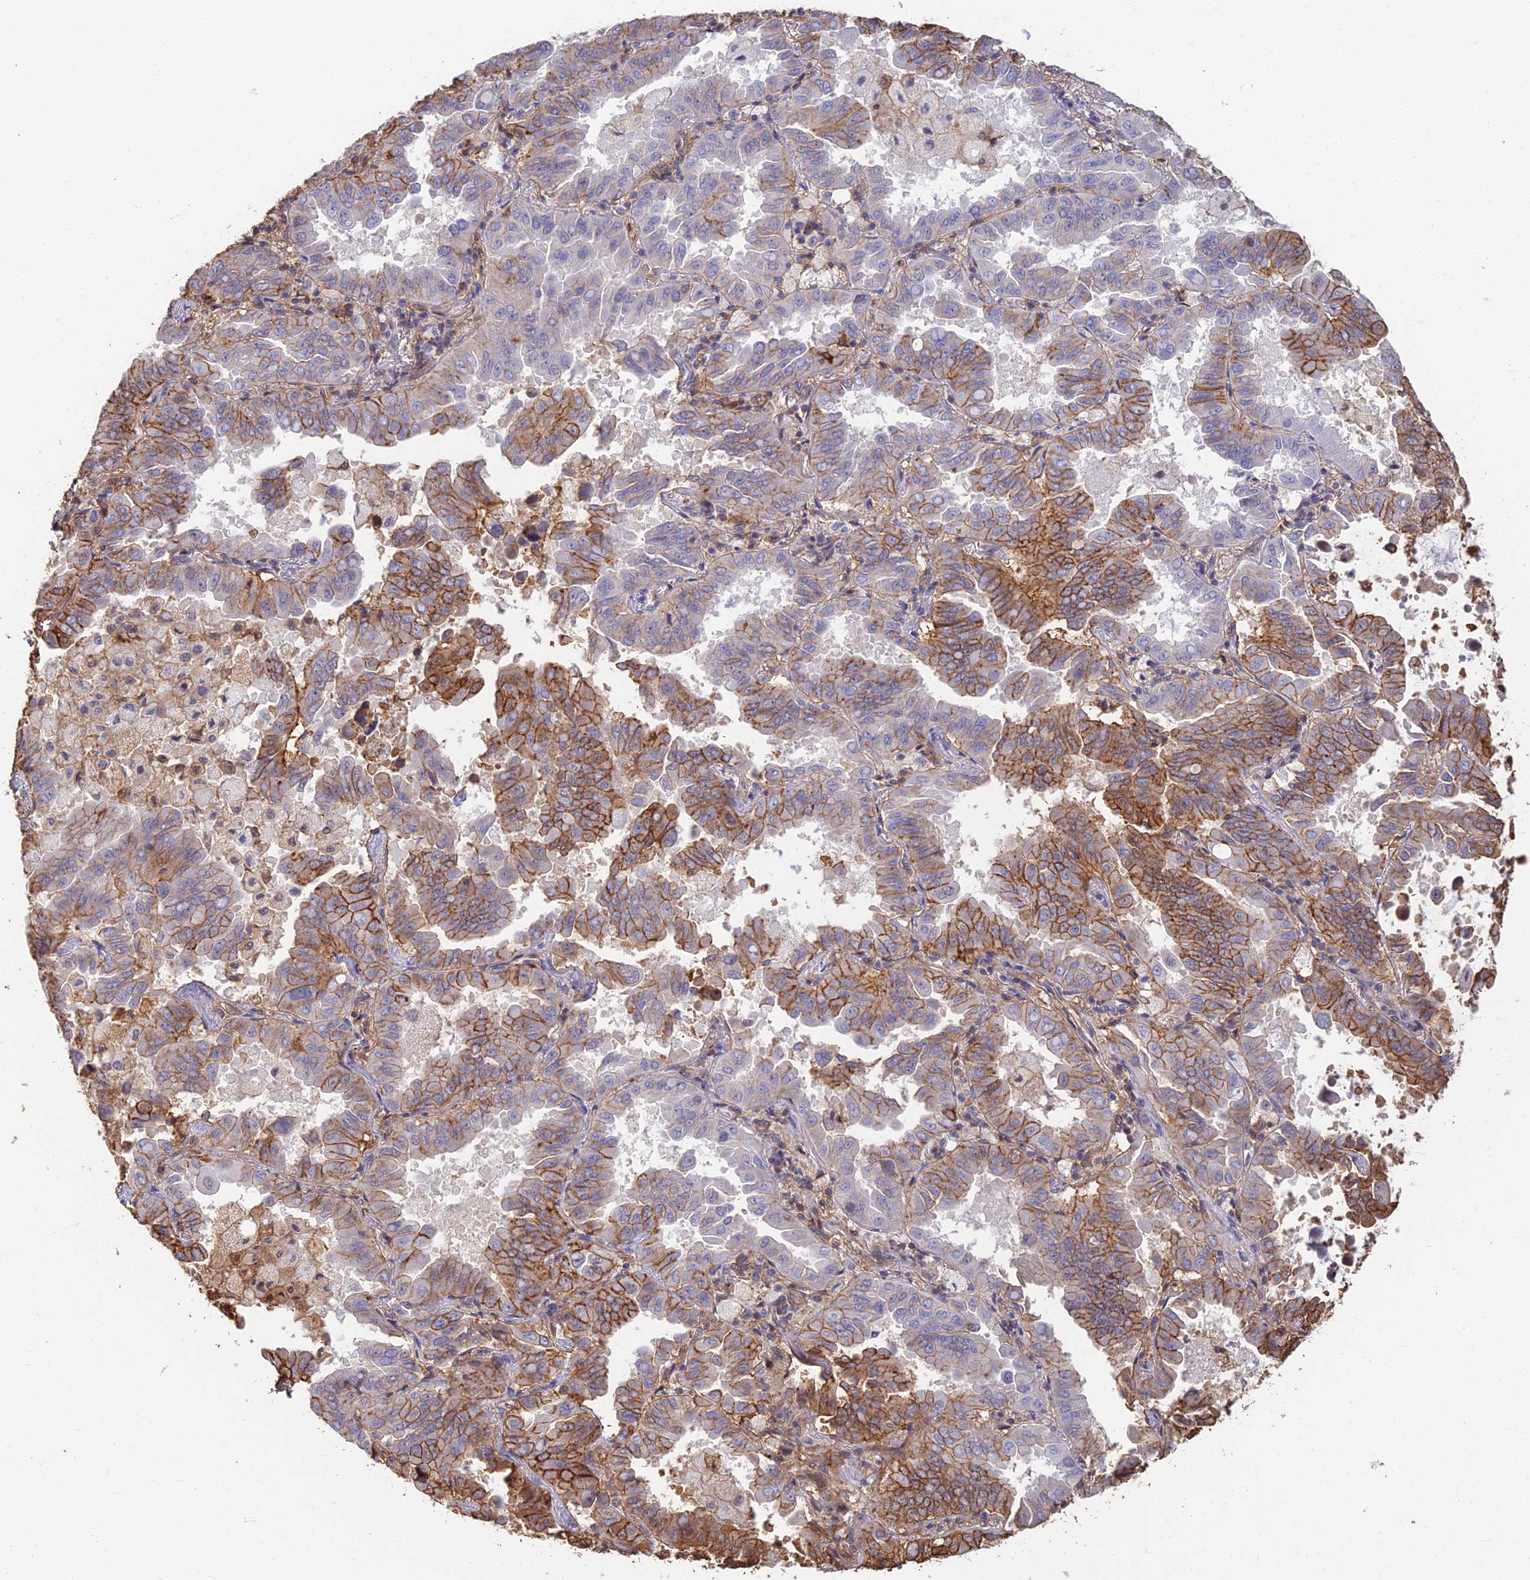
{"staining": {"intensity": "strong", "quantity": "25%-75%", "location": "cytoplasmic/membranous"}, "tissue": "lung cancer", "cell_type": "Tumor cells", "image_type": "cancer", "snomed": [{"axis": "morphology", "description": "Adenocarcinoma, NOS"}, {"axis": "topography", "description": "Lung"}], "caption": "Protein staining by IHC displays strong cytoplasmic/membranous positivity in about 25%-75% of tumor cells in adenocarcinoma (lung).", "gene": "LRRN3", "patient": {"sex": "male", "age": 64}}